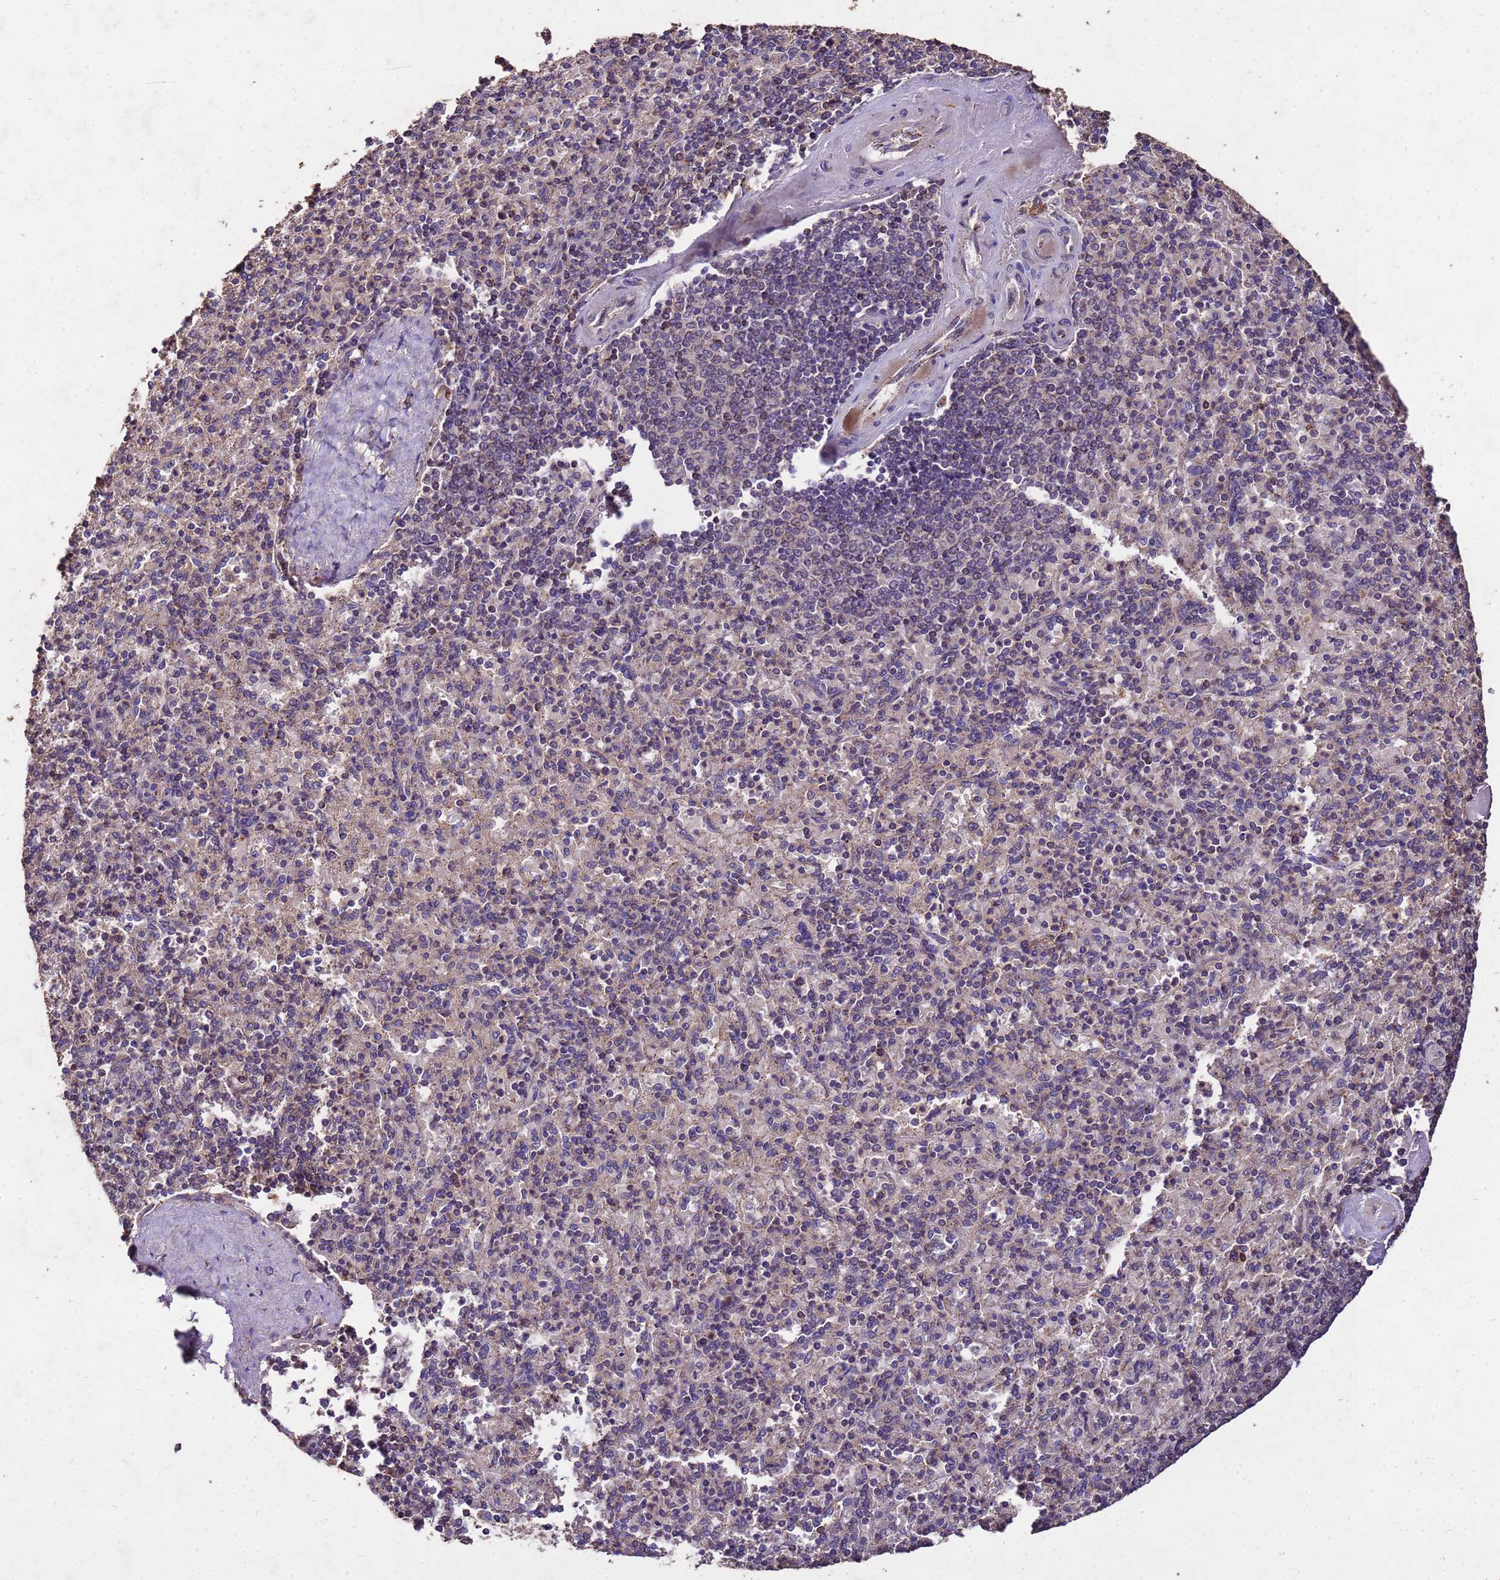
{"staining": {"intensity": "weak", "quantity": "25%-75%", "location": "cytoplasmic/membranous"}, "tissue": "spleen", "cell_type": "Cells in red pulp", "image_type": "normal", "snomed": [{"axis": "morphology", "description": "Normal tissue, NOS"}, {"axis": "topography", "description": "Spleen"}], "caption": "Protein analysis of normal spleen exhibits weak cytoplasmic/membranous staining in about 25%-75% of cells in red pulp.", "gene": "TOR4A", "patient": {"sex": "male", "age": 82}}